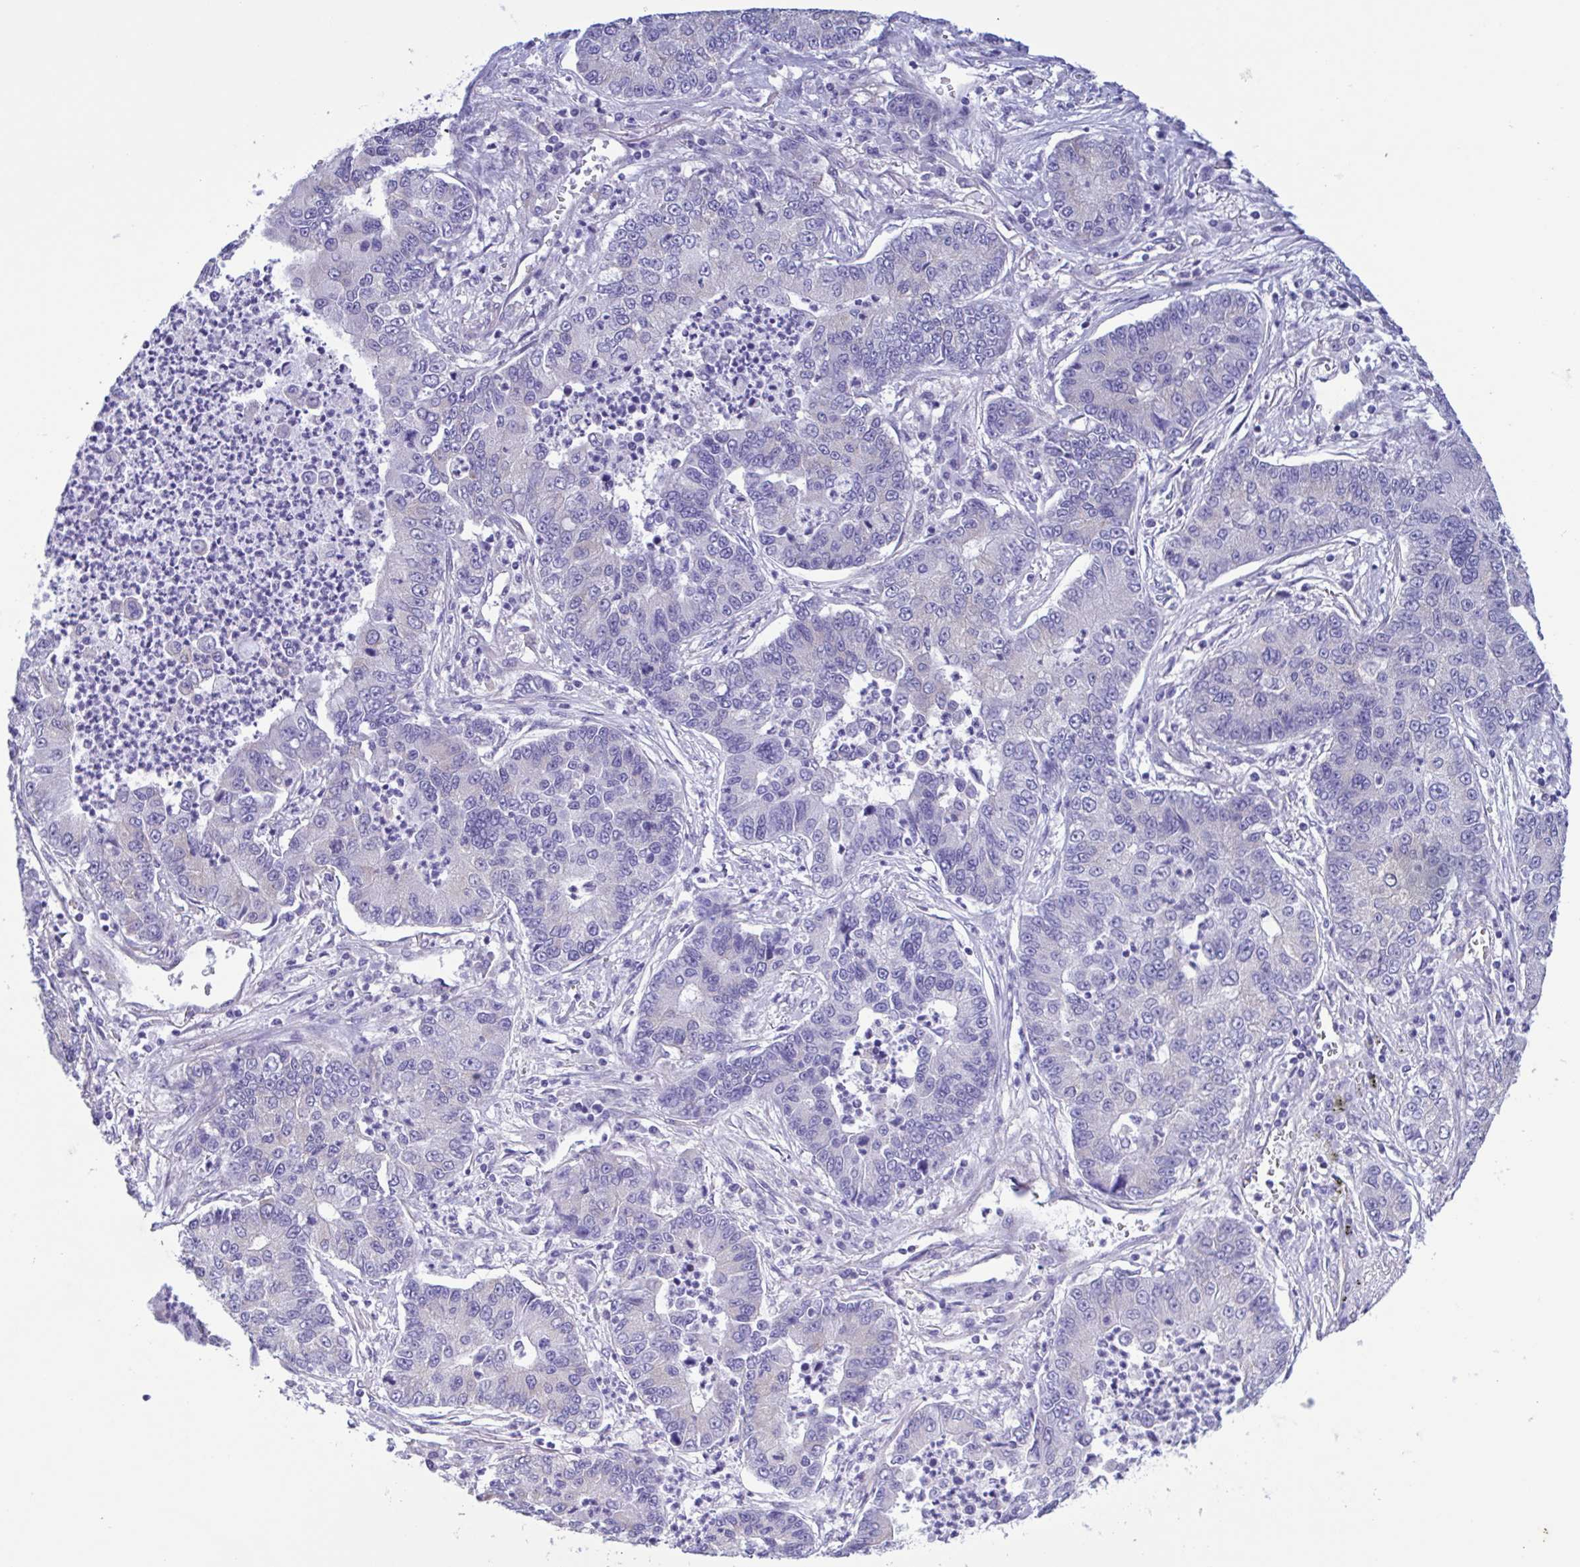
{"staining": {"intensity": "negative", "quantity": "none", "location": "none"}, "tissue": "lung cancer", "cell_type": "Tumor cells", "image_type": "cancer", "snomed": [{"axis": "morphology", "description": "Adenocarcinoma, NOS"}, {"axis": "topography", "description": "Lung"}], "caption": "Lung adenocarcinoma was stained to show a protein in brown. There is no significant staining in tumor cells.", "gene": "TNNI3", "patient": {"sex": "female", "age": 57}}